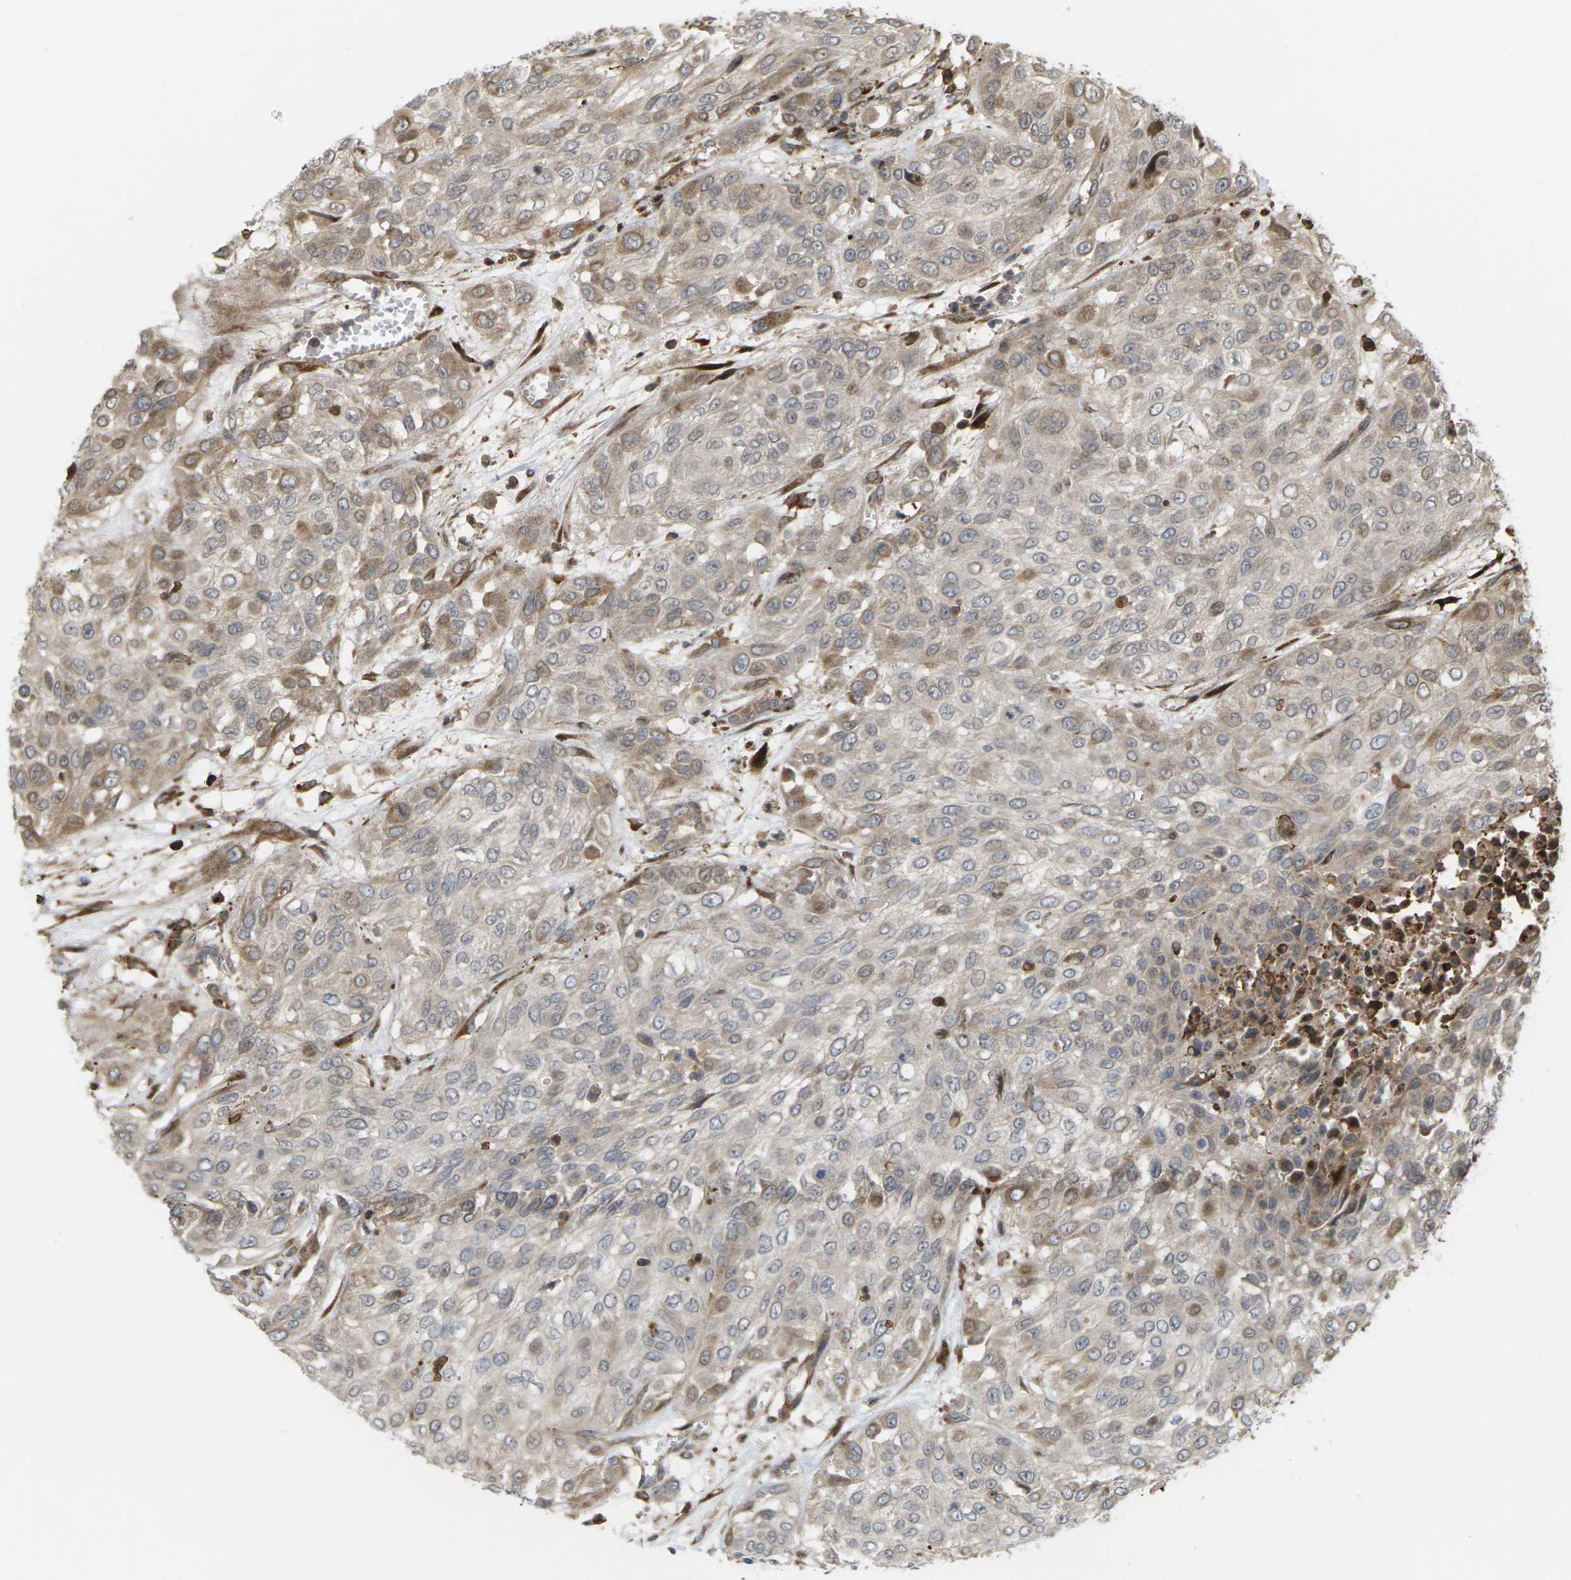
{"staining": {"intensity": "moderate", "quantity": "25%-75%", "location": "cytoplasmic/membranous"}, "tissue": "urothelial cancer", "cell_type": "Tumor cells", "image_type": "cancer", "snomed": [{"axis": "morphology", "description": "Urothelial carcinoma, High grade"}, {"axis": "topography", "description": "Urinary bladder"}], "caption": "IHC image of urothelial cancer stained for a protein (brown), which displays medium levels of moderate cytoplasmic/membranous positivity in about 25%-75% of tumor cells.", "gene": "ROBO1", "patient": {"sex": "male", "age": 57}}